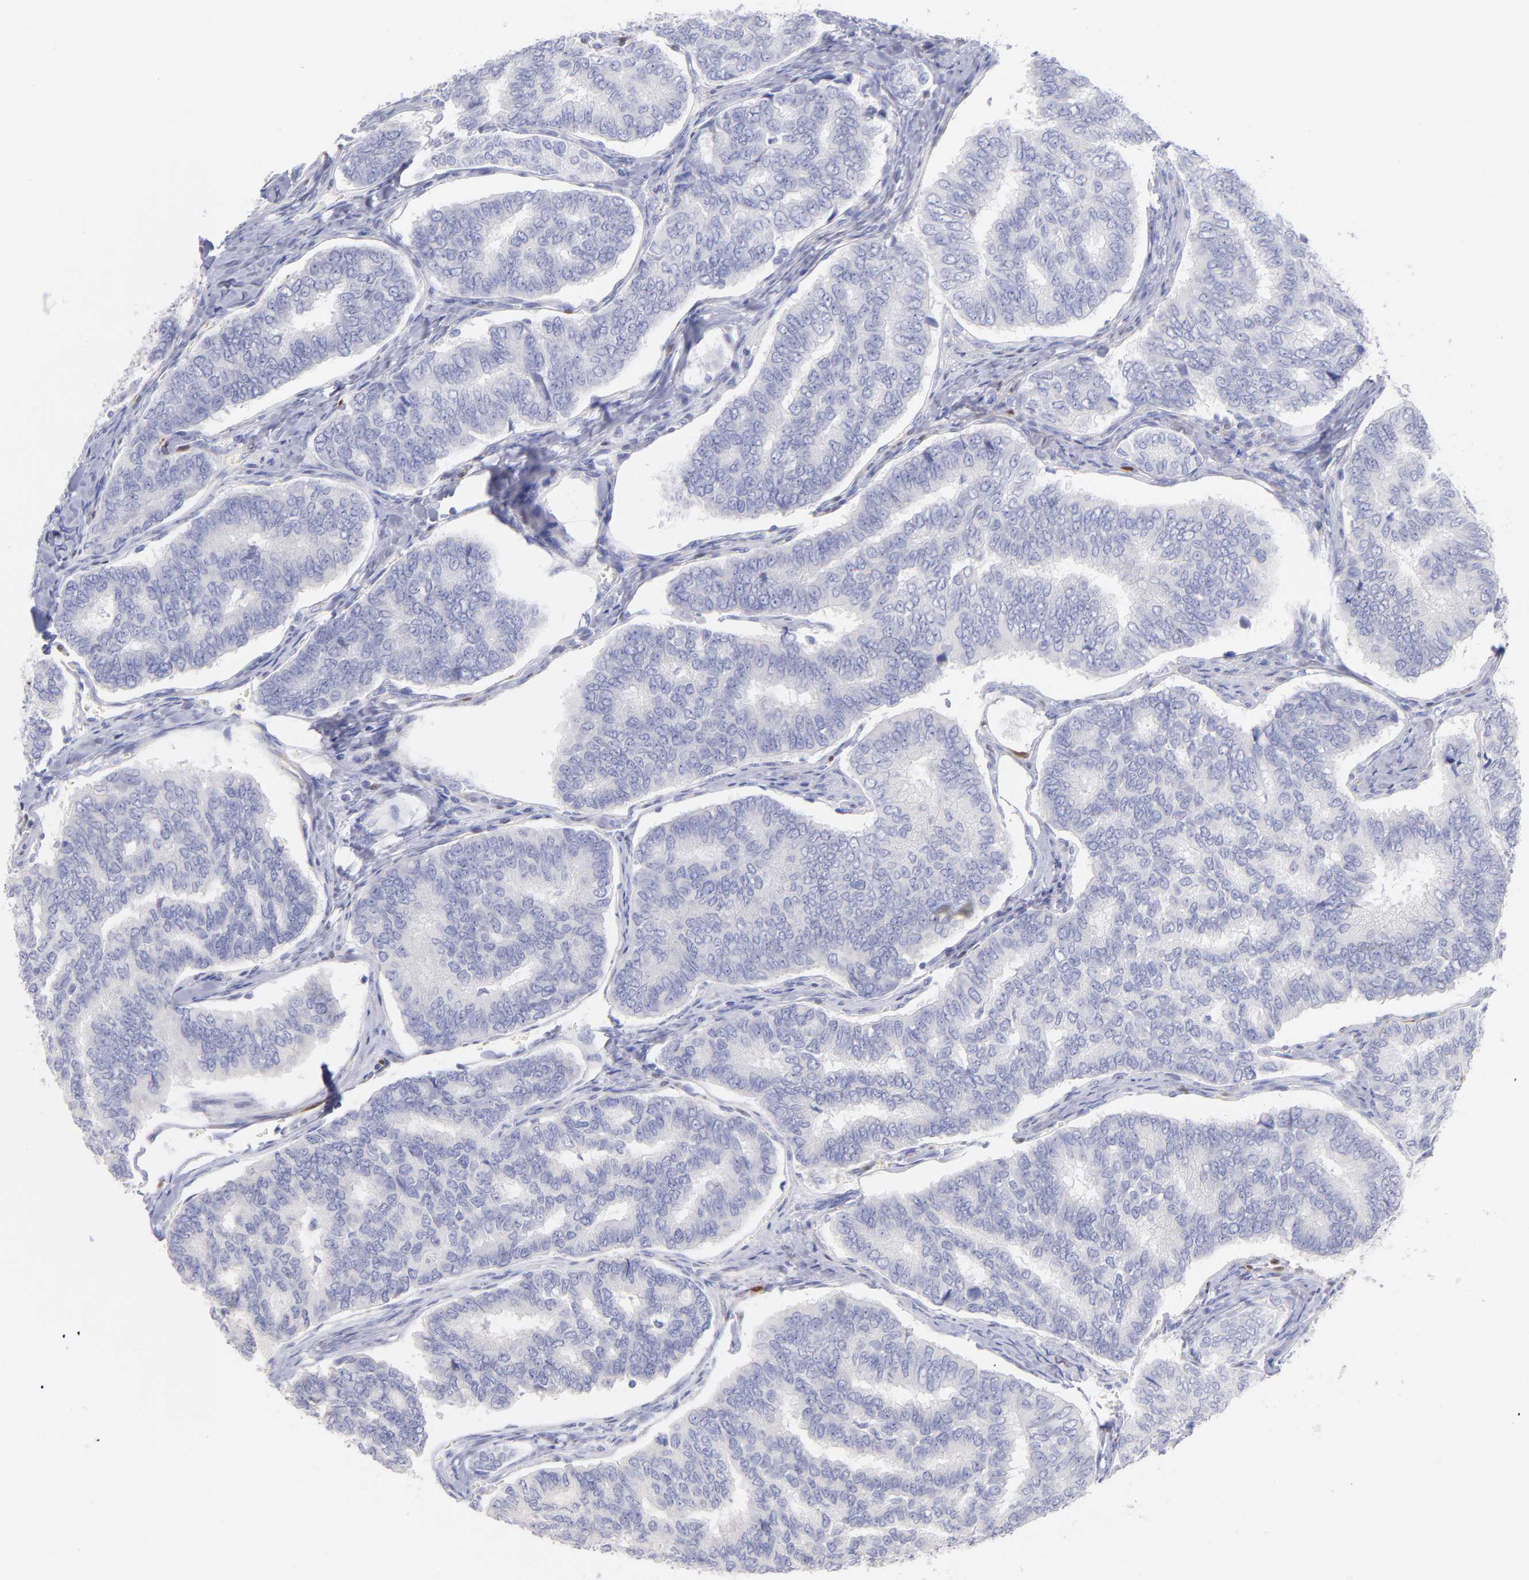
{"staining": {"intensity": "negative", "quantity": "none", "location": "none"}, "tissue": "thyroid cancer", "cell_type": "Tumor cells", "image_type": "cancer", "snomed": [{"axis": "morphology", "description": "Papillary adenocarcinoma, NOS"}, {"axis": "topography", "description": "Thyroid gland"}], "caption": "Papillary adenocarcinoma (thyroid) stained for a protein using immunohistochemistry exhibits no expression tumor cells.", "gene": "SCGN", "patient": {"sex": "female", "age": 35}}